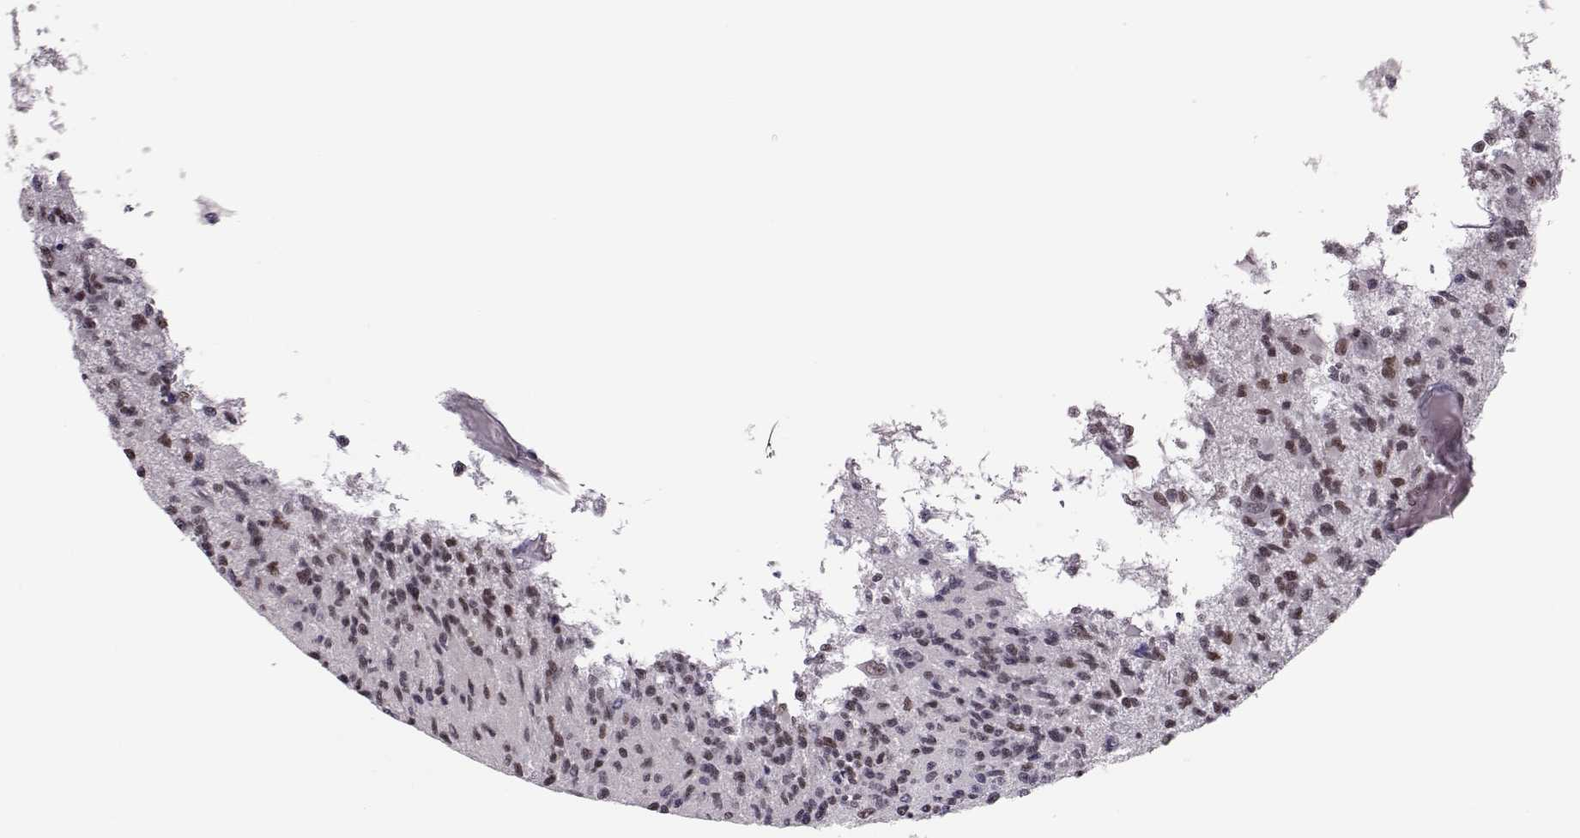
{"staining": {"intensity": "negative", "quantity": "none", "location": "none"}, "tissue": "glioma", "cell_type": "Tumor cells", "image_type": "cancer", "snomed": [{"axis": "morphology", "description": "Glioma, malignant, High grade"}, {"axis": "topography", "description": "Brain"}], "caption": "Micrograph shows no protein expression in tumor cells of malignant high-grade glioma tissue. (Stains: DAB (3,3'-diaminobenzidine) immunohistochemistry (IHC) with hematoxylin counter stain, Microscopy: brightfield microscopy at high magnification).", "gene": "POLI", "patient": {"sex": "female", "age": 63}}